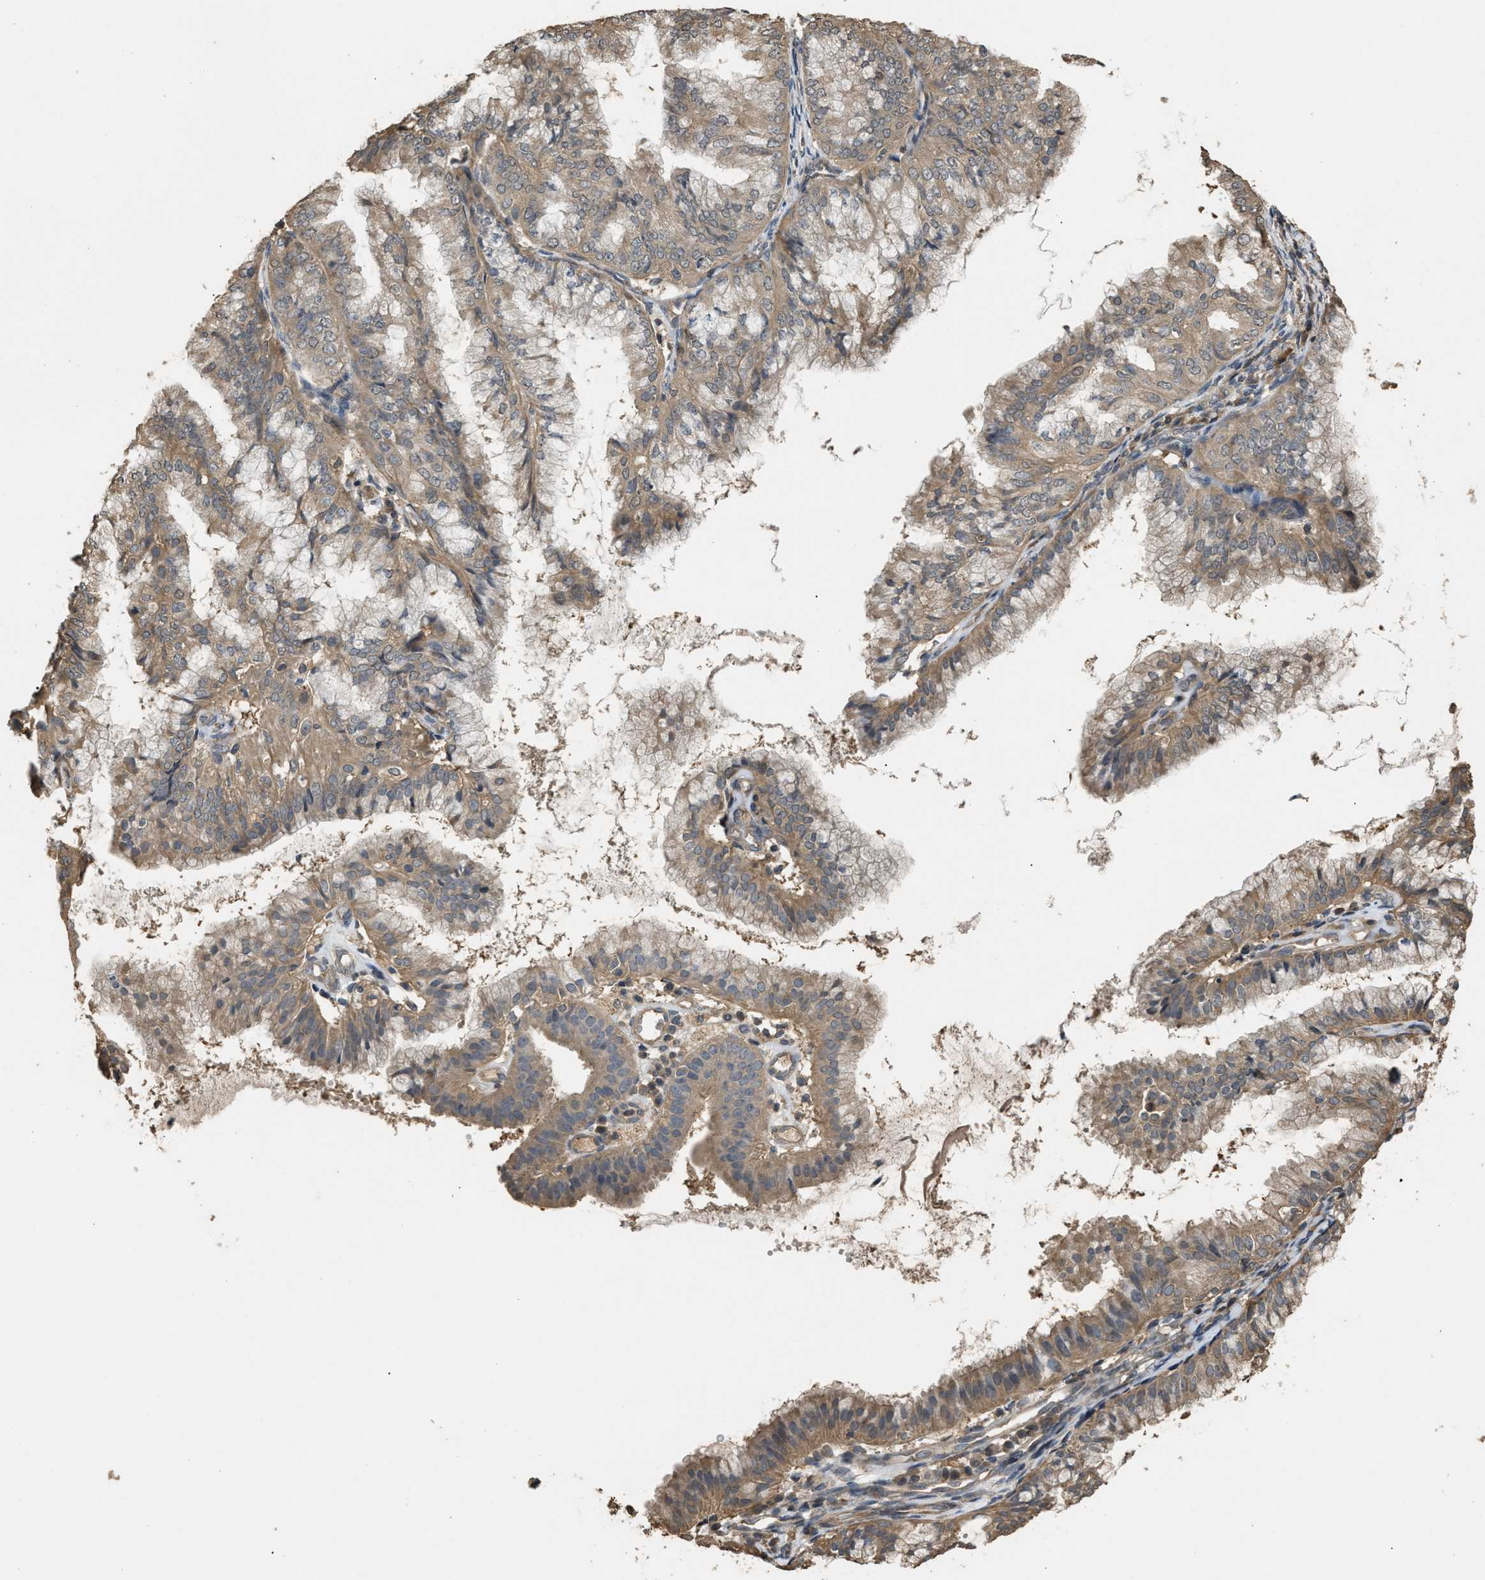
{"staining": {"intensity": "weak", "quantity": ">75%", "location": "cytoplasmic/membranous"}, "tissue": "endometrial cancer", "cell_type": "Tumor cells", "image_type": "cancer", "snomed": [{"axis": "morphology", "description": "Adenocarcinoma, NOS"}, {"axis": "topography", "description": "Endometrium"}], "caption": "Immunohistochemistry image of neoplastic tissue: human endometrial cancer stained using IHC shows low levels of weak protein expression localized specifically in the cytoplasmic/membranous of tumor cells, appearing as a cytoplasmic/membranous brown color.", "gene": "ARHGDIA", "patient": {"sex": "female", "age": 63}}